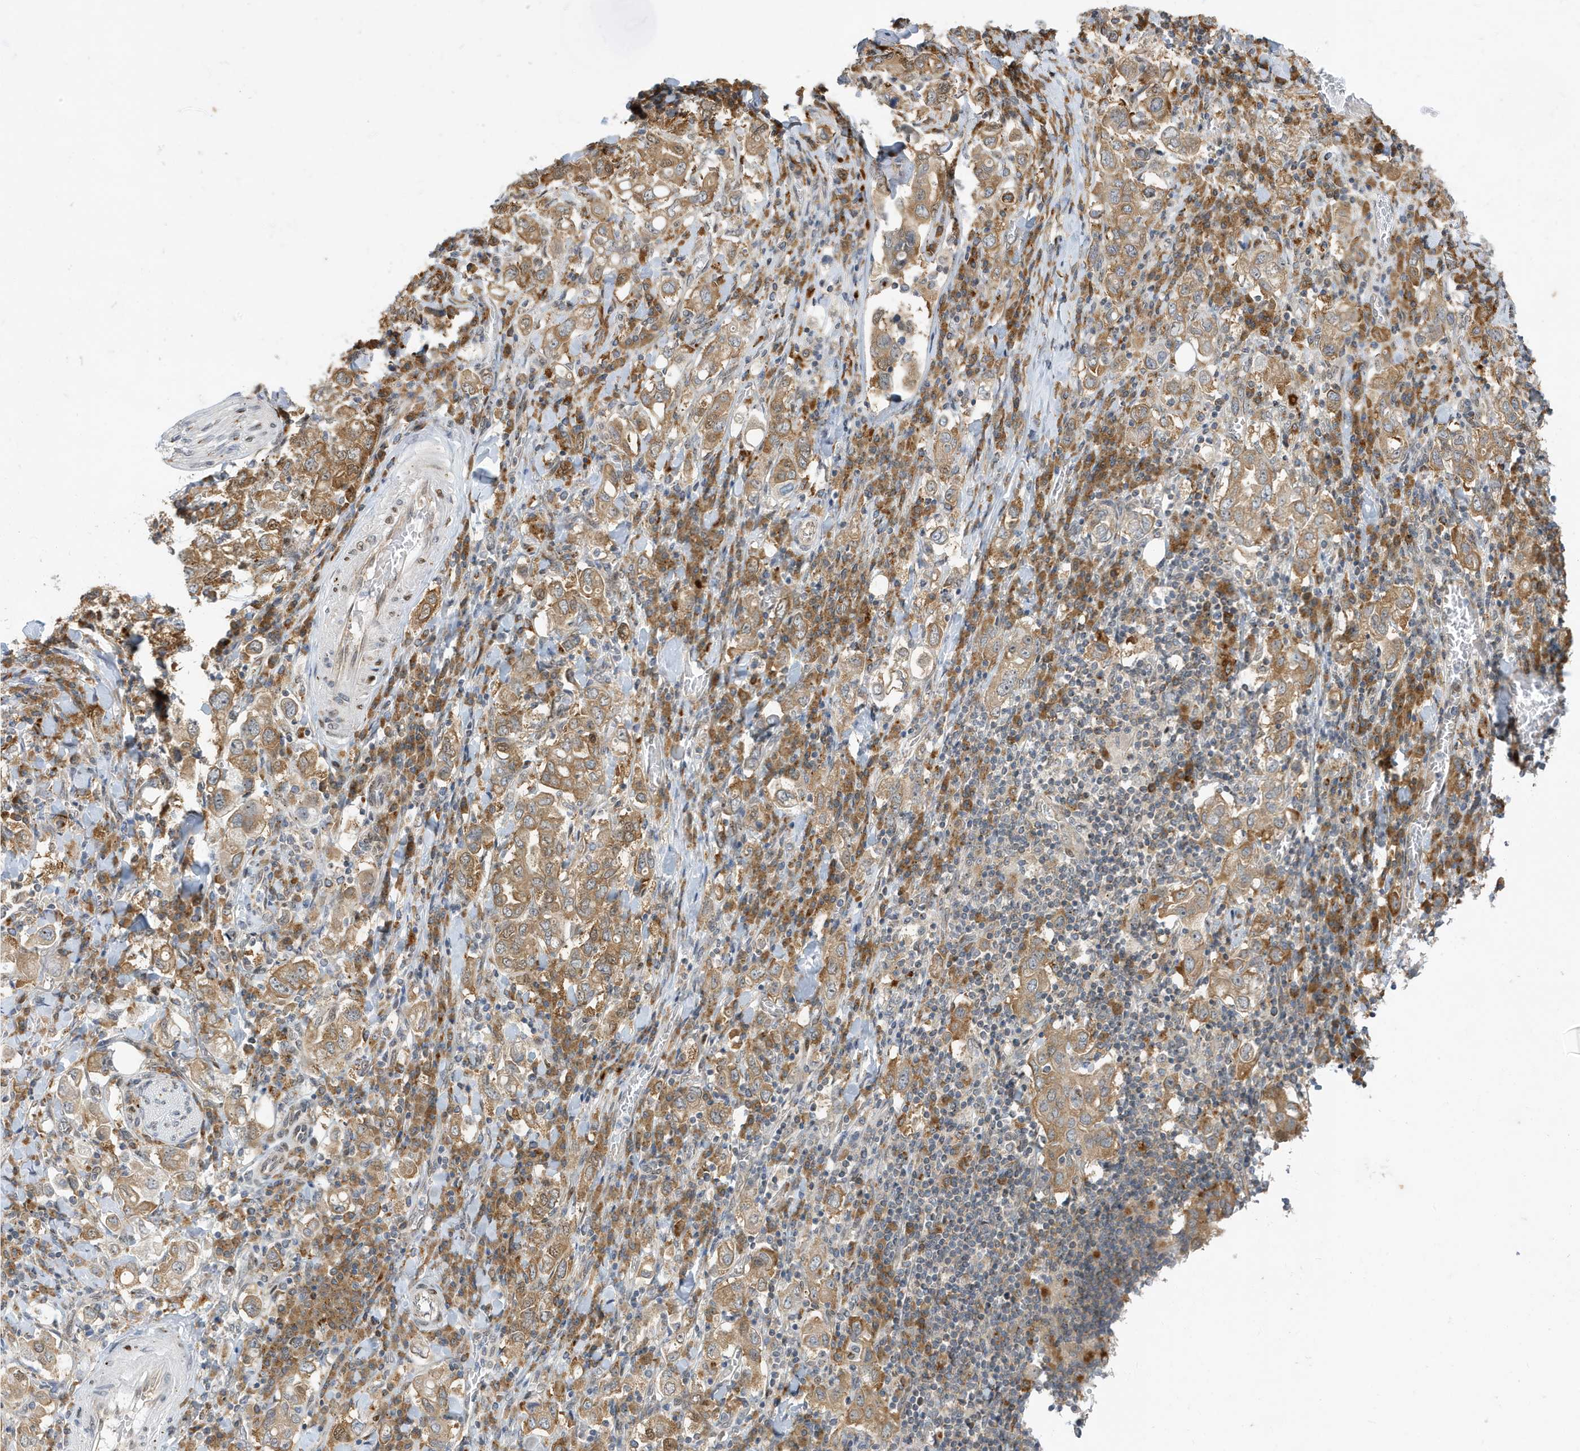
{"staining": {"intensity": "moderate", "quantity": ">75%", "location": "cytoplasmic/membranous,nuclear"}, "tissue": "stomach cancer", "cell_type": "Tumor cells", "image_type": "cancer", "snomed": [{"axis": "morphology", "description": "Adenocarcinoma, NOS"}, {"axis": "topography", "description": "Stomach, upper"}], "caption": "Tumor cells reveal medium levels of moderate cytoplasmic/membranous and nuclear positivity in approximately >75% of cells in human stomach cancer (adenocarcinoma).", "gene": "ZNF507", "patient": {"sex": "male", "age": 62}}